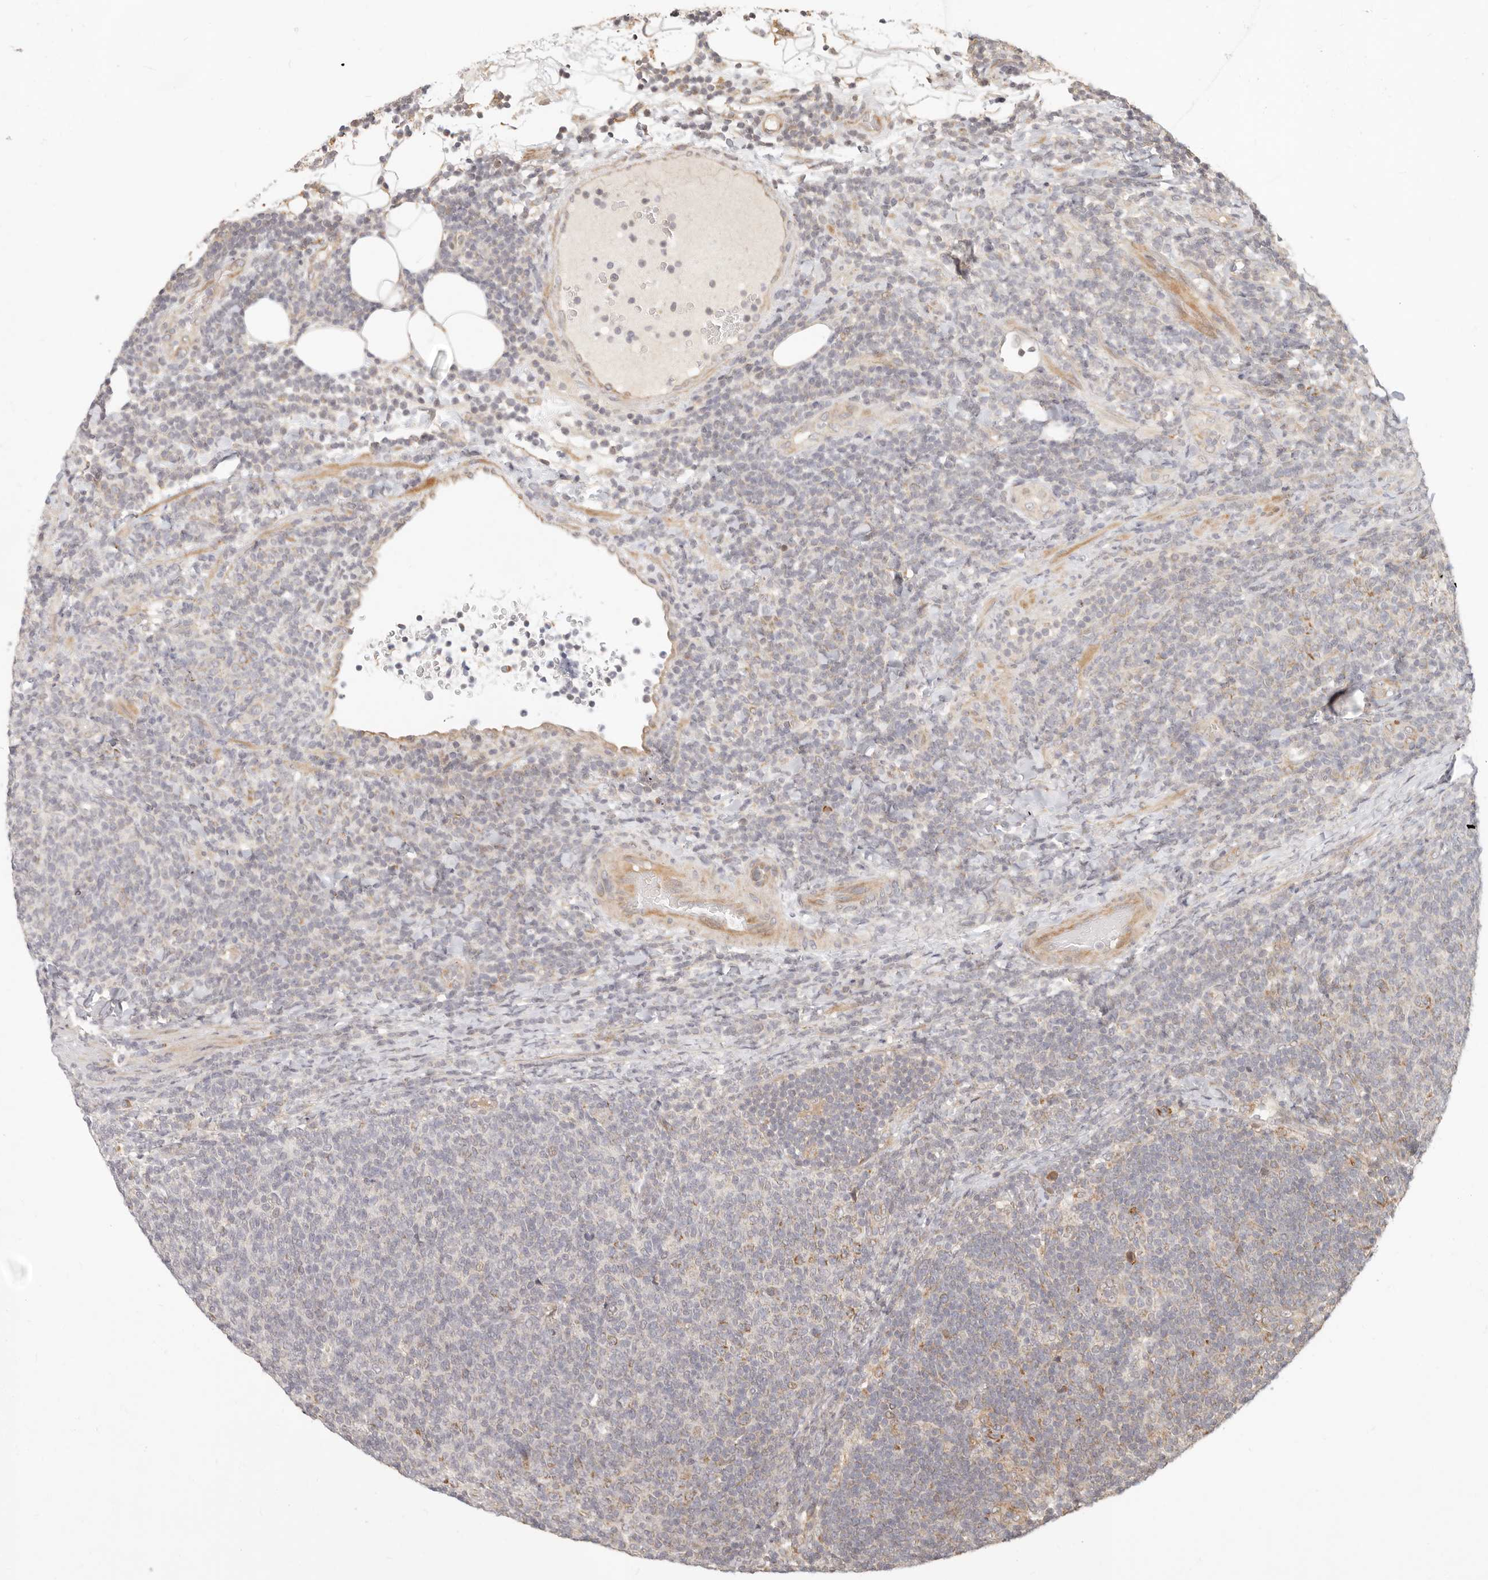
{"staining": {"intensity": "moderate", "quantity": "<25%", "location": "cytoplasmic/membranous"}, "tissue": "lymphoma", "cell_type": "Tumor cells", "image_type": "cancer", "snomed": [{"axis": "morphology", "description": "Malignant lymphoma, non-Hodgkin's type, Low grade"}, {"axis": "topography", "description": "Lymph node"}], "caption": "A histopathology image of human lymphoma stained for a protein displays moderate cytoplasmic/membranous brown staining in tumor cells.", "gene": "TIMM17A", "patient": {"sex": "male", "age": 66}}